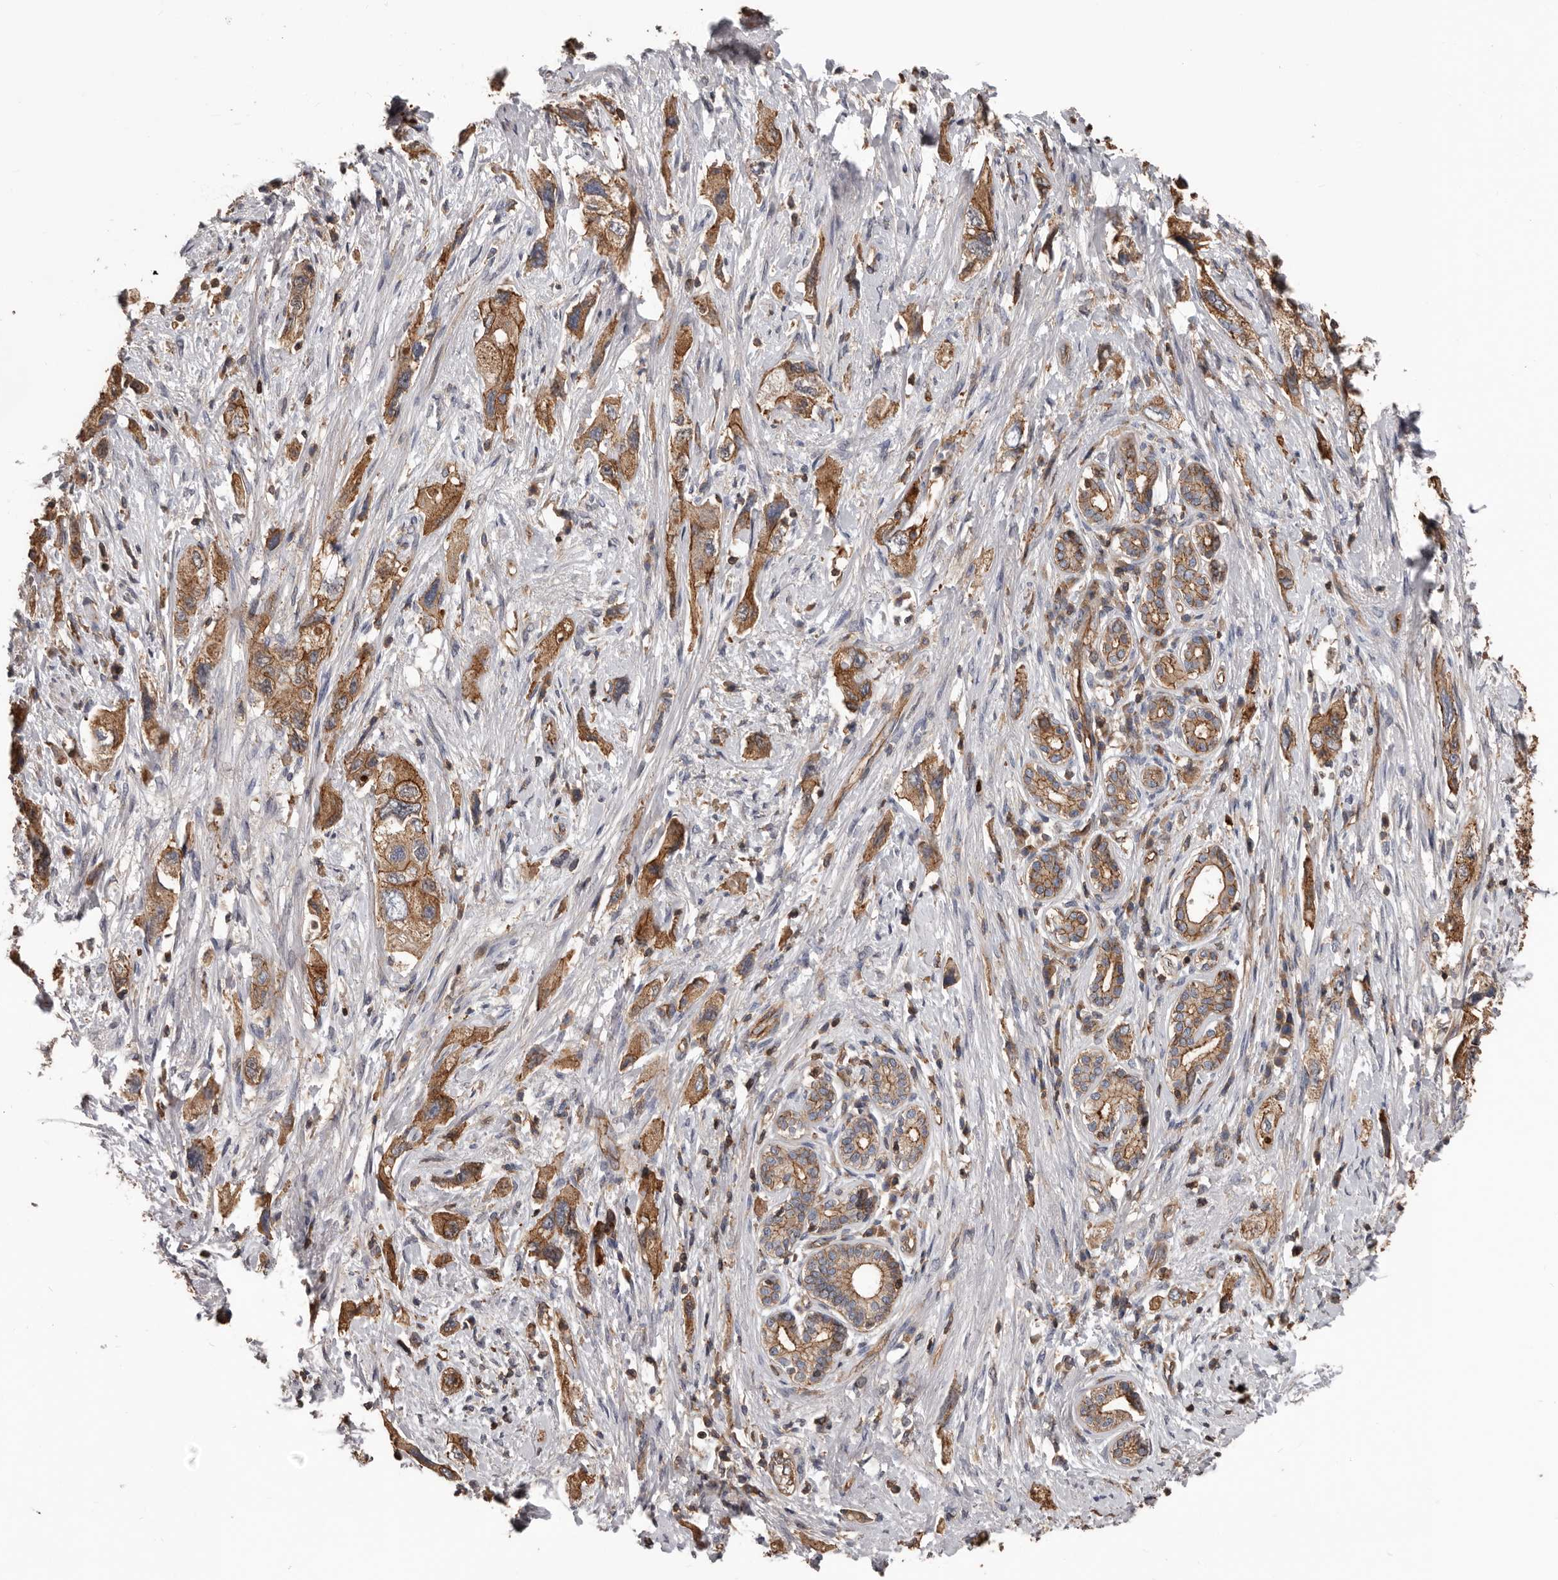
{"staining": {"intensity": "moderate", "quantity": ">75%", "location": "cytoplasmic/membranous"}, "tissue": "pancreatic cancer", "cell_type": "Tumor cells", "image_type": "cancer", "snomed": [{"axis": "morphology", "description": "Adenocarcinoma, NOS"}, {"axis": "topography", "description": "Pancreas"}], "caption": "Immunohistochemical staining of human pancreatic cancer (adenocarcinoma) shows medium levels of moderate cytoplasmic/membranous positivity in about >75% of tumor cells.", "gene": "PNRC2", "patient": {"sex": "female", "age": 73}}